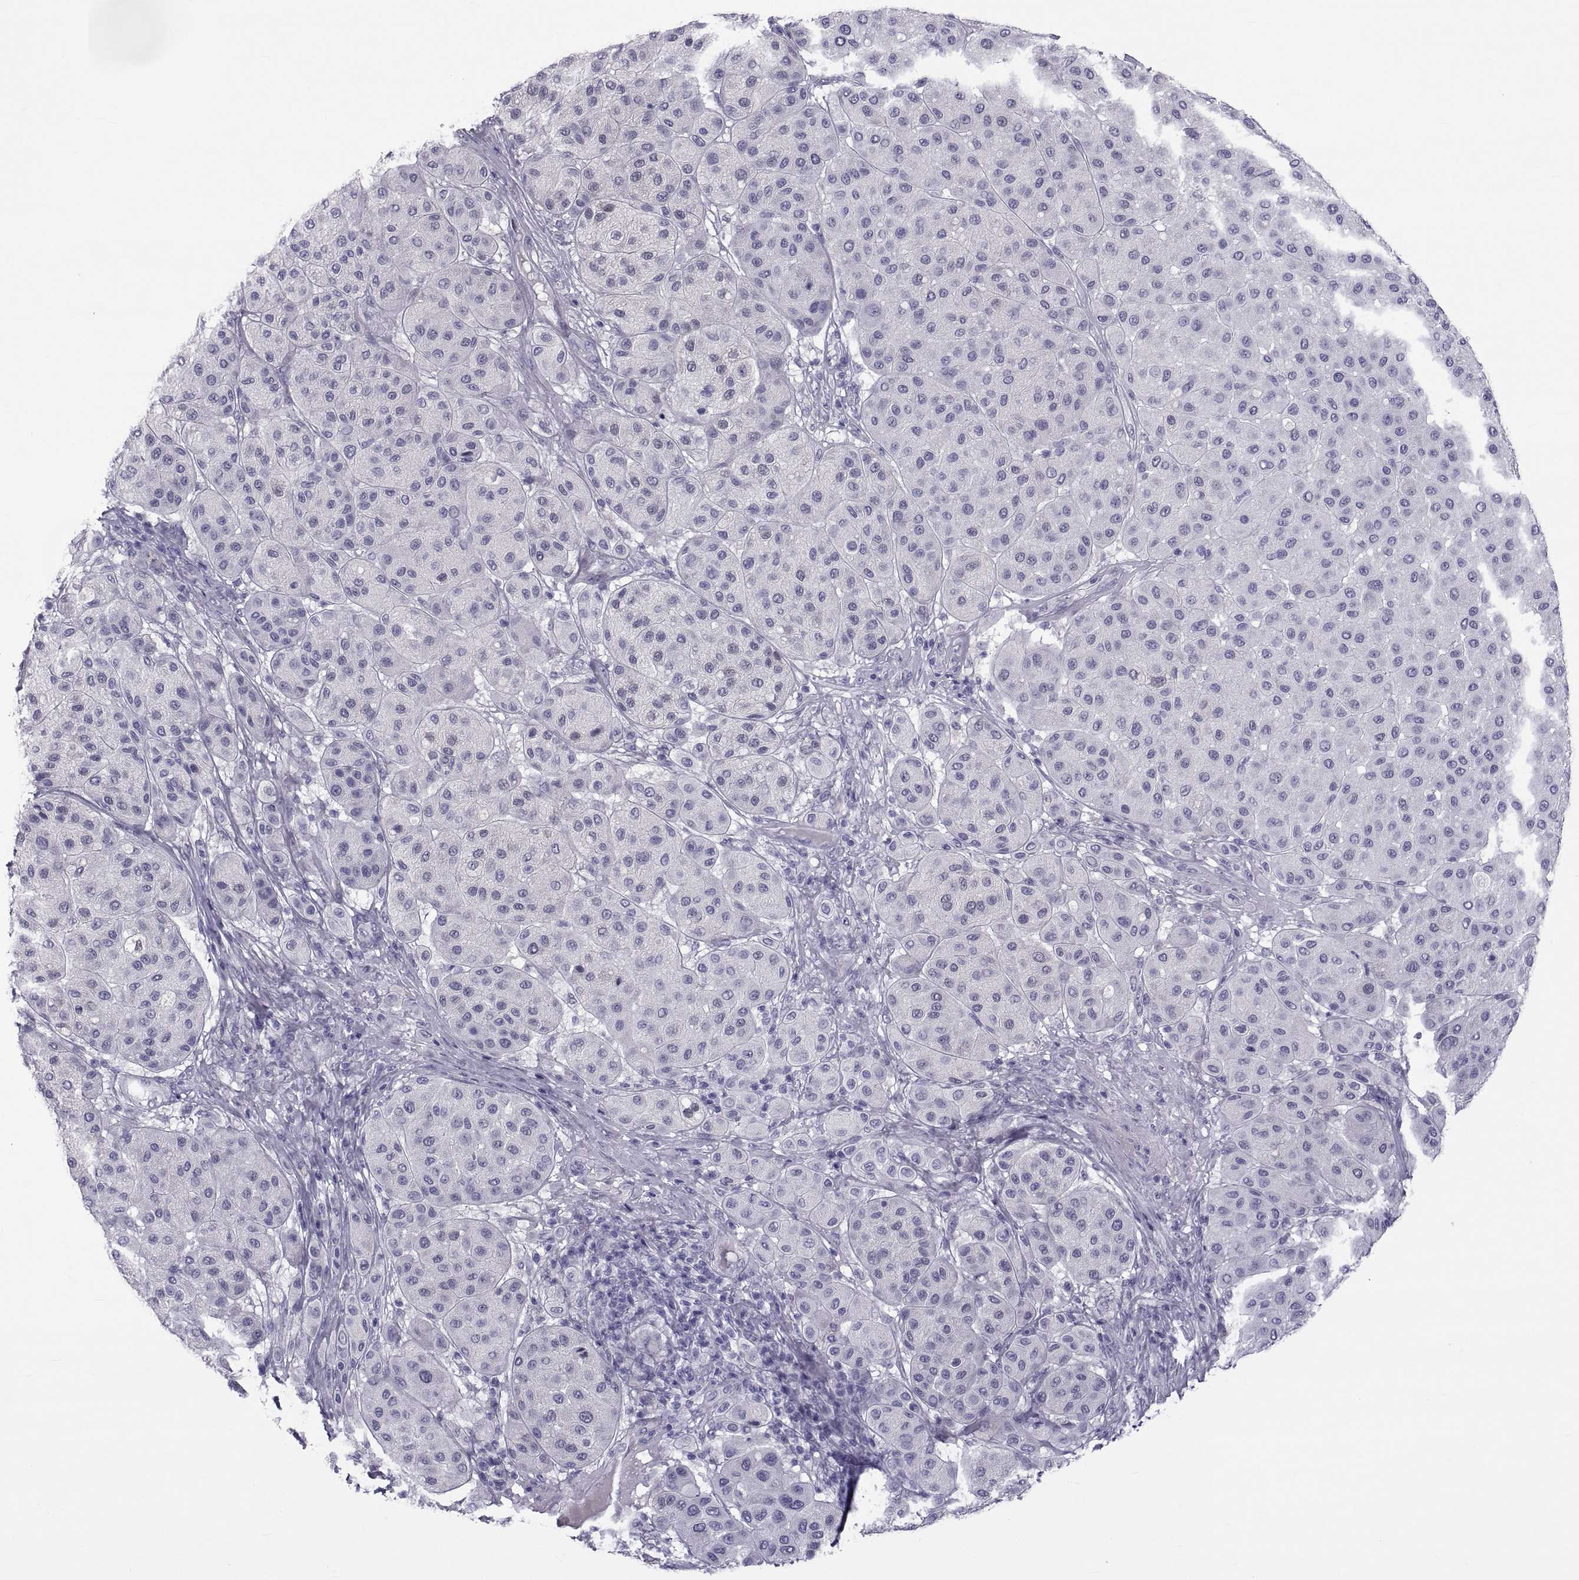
{"staining": {"intensity": "negative", "quantity": "none", "location": "none"}, "tissue": "melanoma", "cell_type": "Tumor cells", "image_type": "cancer", "snomed": [{"axis": "morphology", "description": "Malignant melanoma, Metastatic site"}, {"axis": "topography", "description": "Smooth muscle"}], "caption": "A histopathology image of melanoma stained for a protein exhibits no brown staining in tumor cells.", "gene": "MAGEB1", "patient": {"sex": "male", "age": 41}}